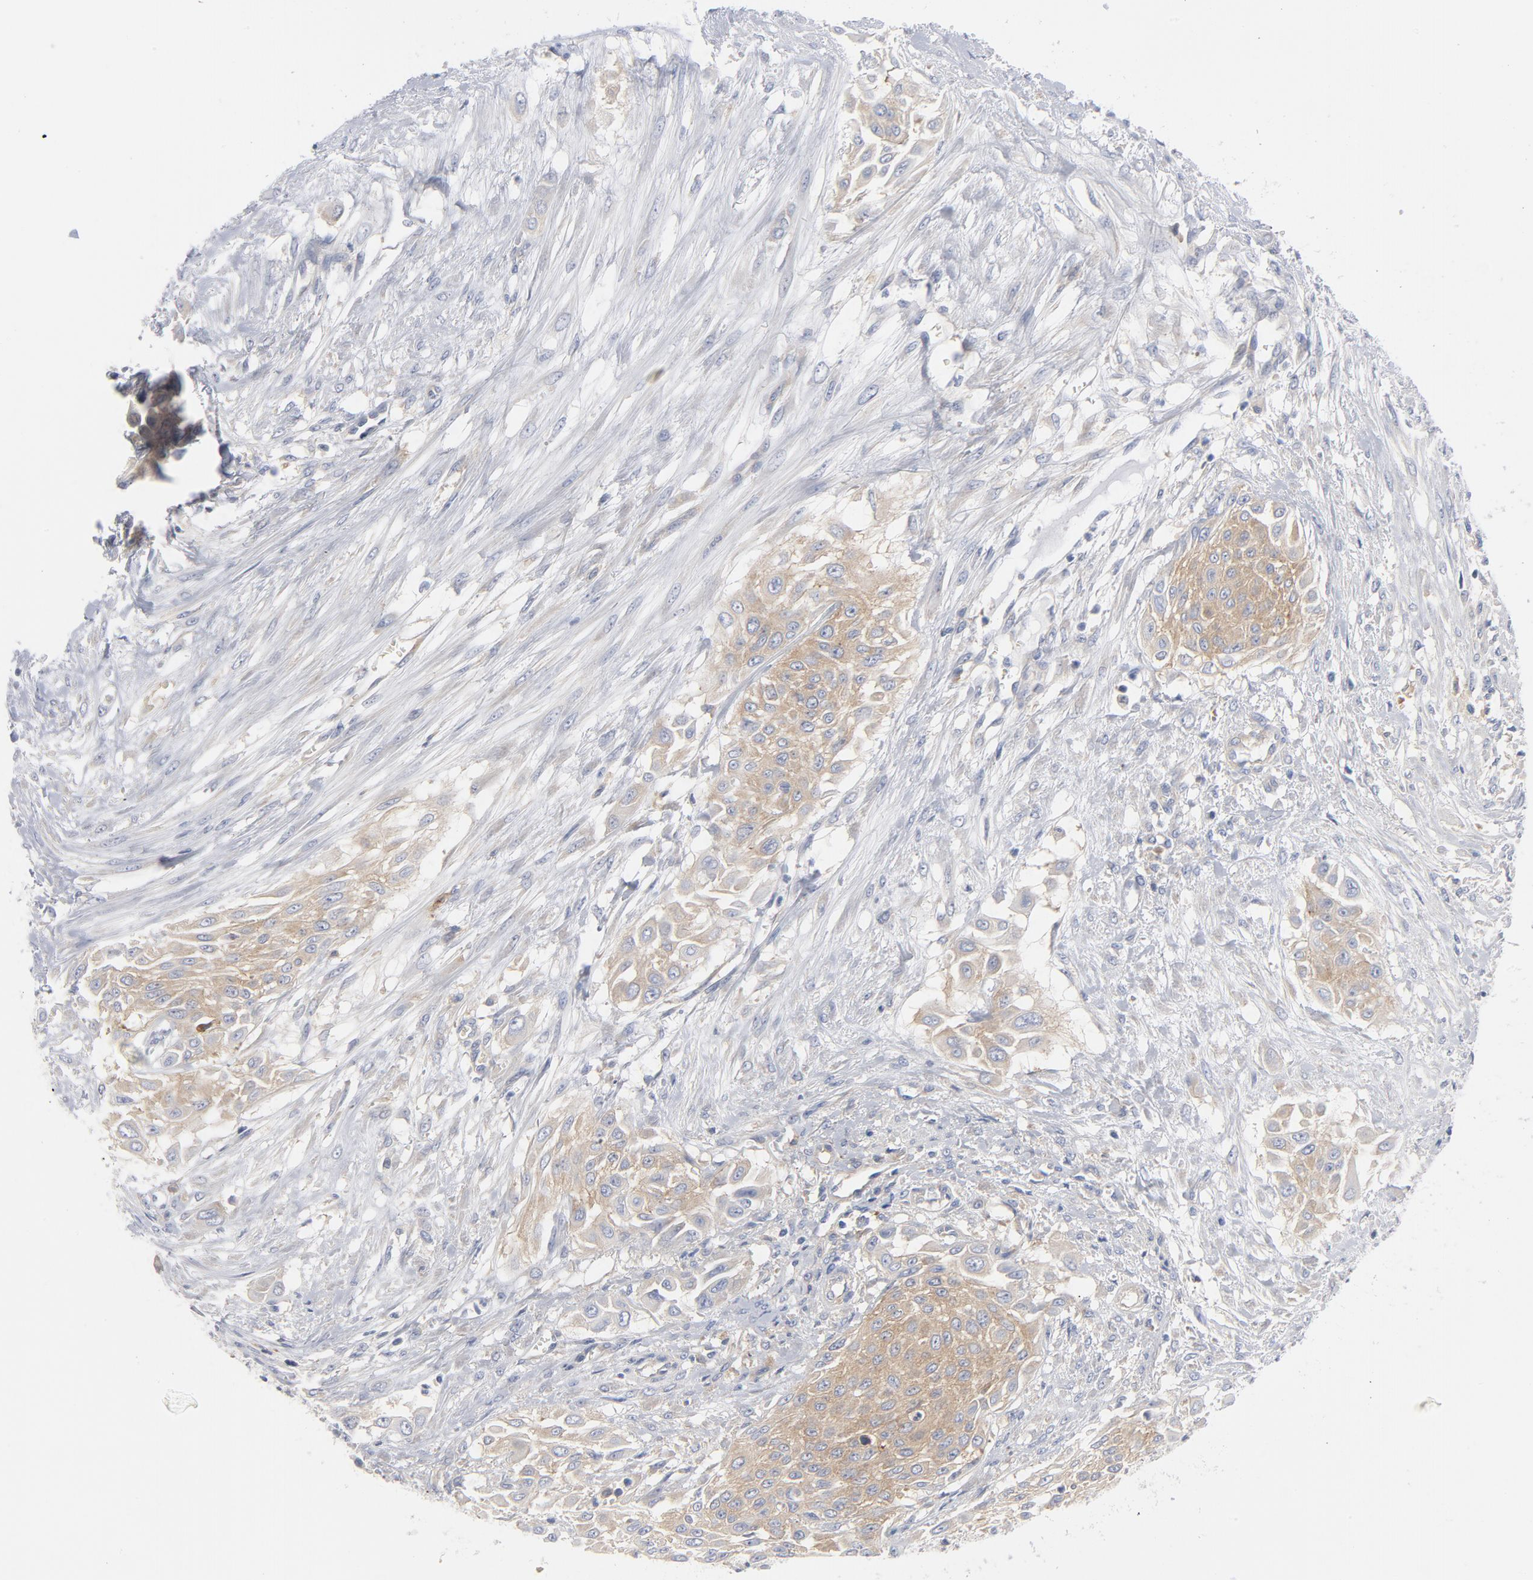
{"staining": {"intensity": "moderate", "quantity": "<25%", "location": "cytoplasmic/membranous"}, "tissue": "urothelial cancer", "cell_type": "Tumor cells", "image_type": "cancer", "snomed": [{"axis": "morphology", "description": "Urothelial carcinoma, High grade"}, {"axis": "topography", "description": "Urinary bladder"}], "caption": "High-magnification brightfield microscopy of high-grade urothelial carcinoma stained with DAB (brown) and counterstained with hematoxylin (blue). tumor cells exhibit moderate cytoplasmic/membranous expression is identified in approximately<25% of cells. (IHC, brightfield microscopy, high magnification).", "gene": "CD86", "patient": {"sex": "male", "age": 57}}